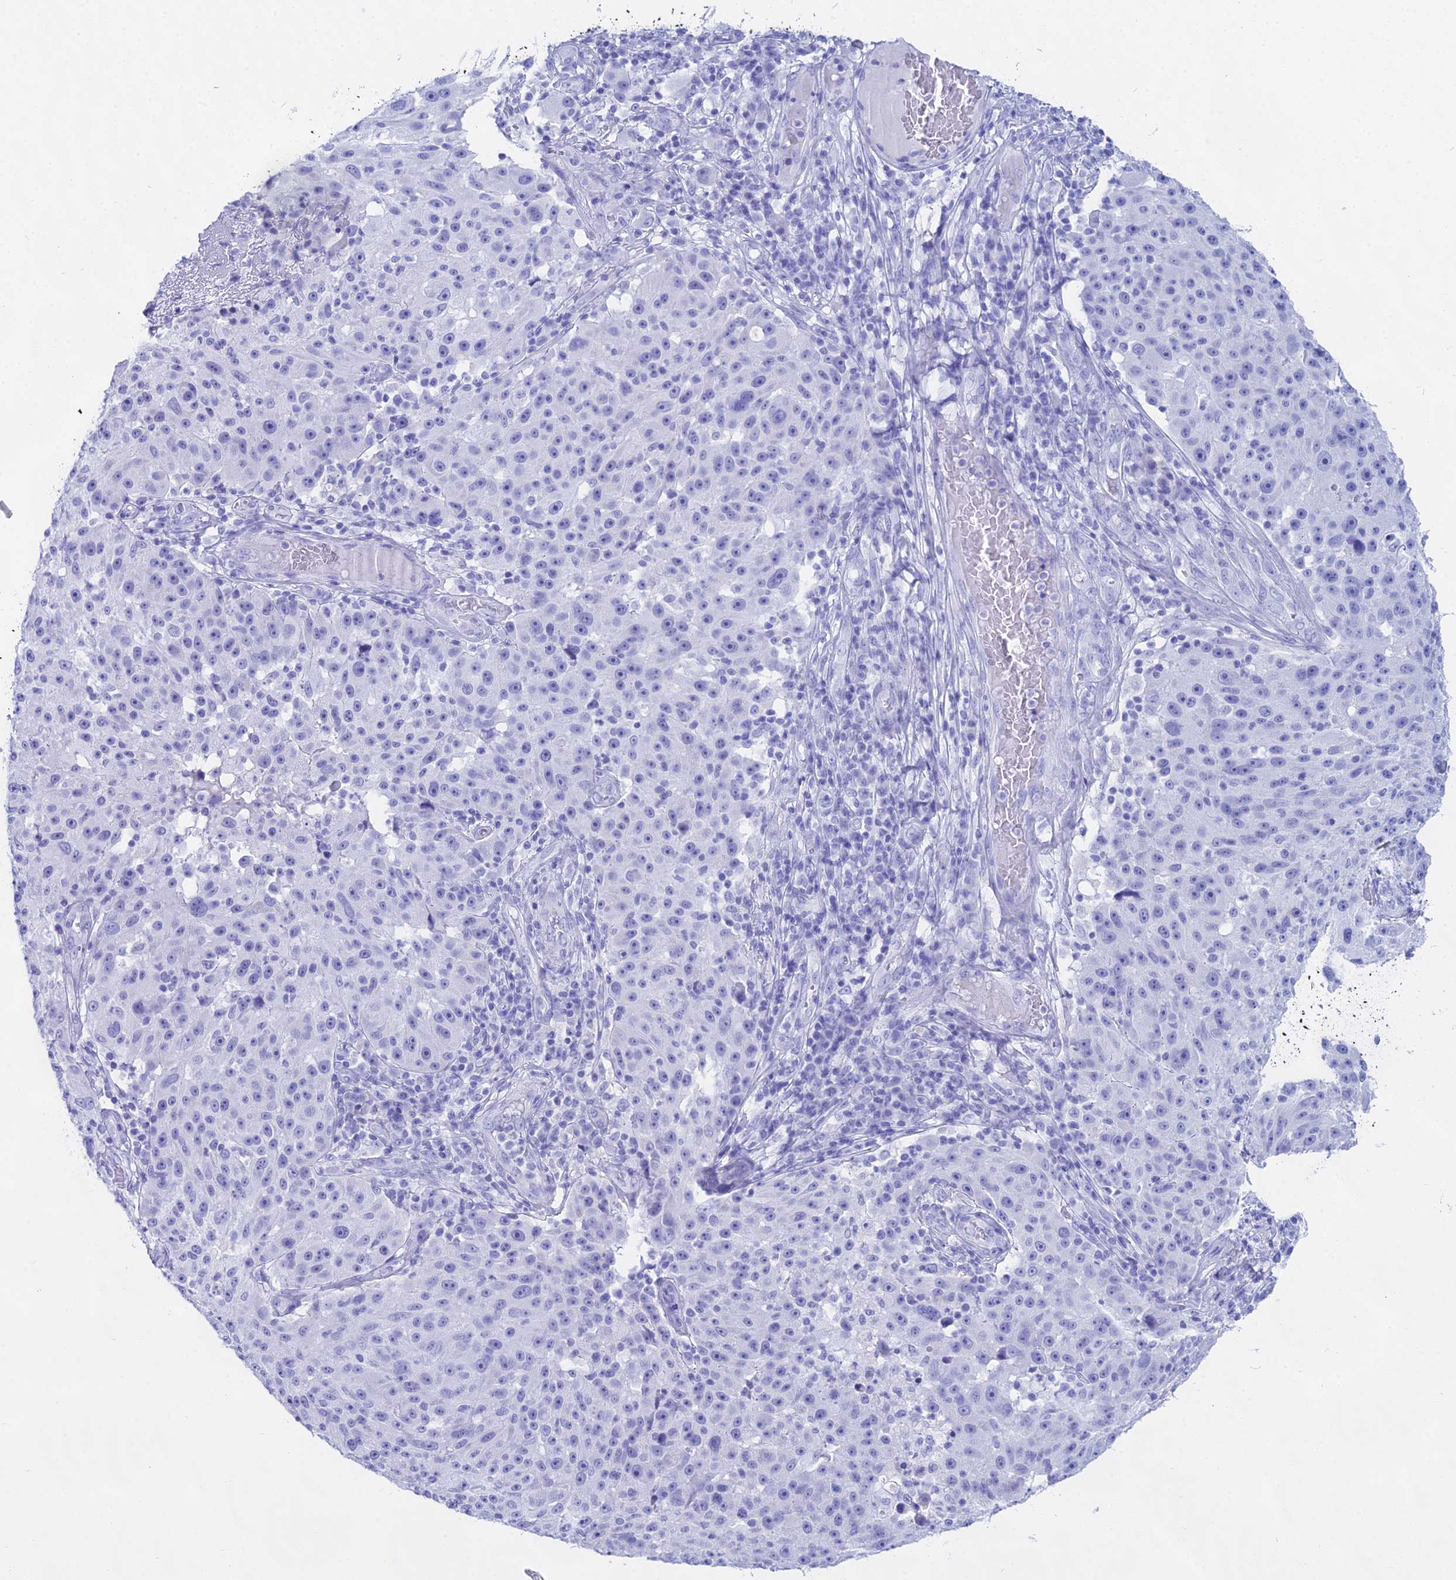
{"staining": {"intensity": "negative", "quantity": "none", "location": "none"}, "tissue": "melanoma", "cell_type": "Tumor cells", "image_type": "cancer", "snomed": [{"axis": "morphology", "description": "Malignant melanoma, NOS"}, {"axis": "topography", "description": "Skin"}], "caption": "Protein analysis of malignant melanoma reveals no significant expression in tumor cells.", "gene": "CGB2", "patient": {"sex": "male", "age": 53}}